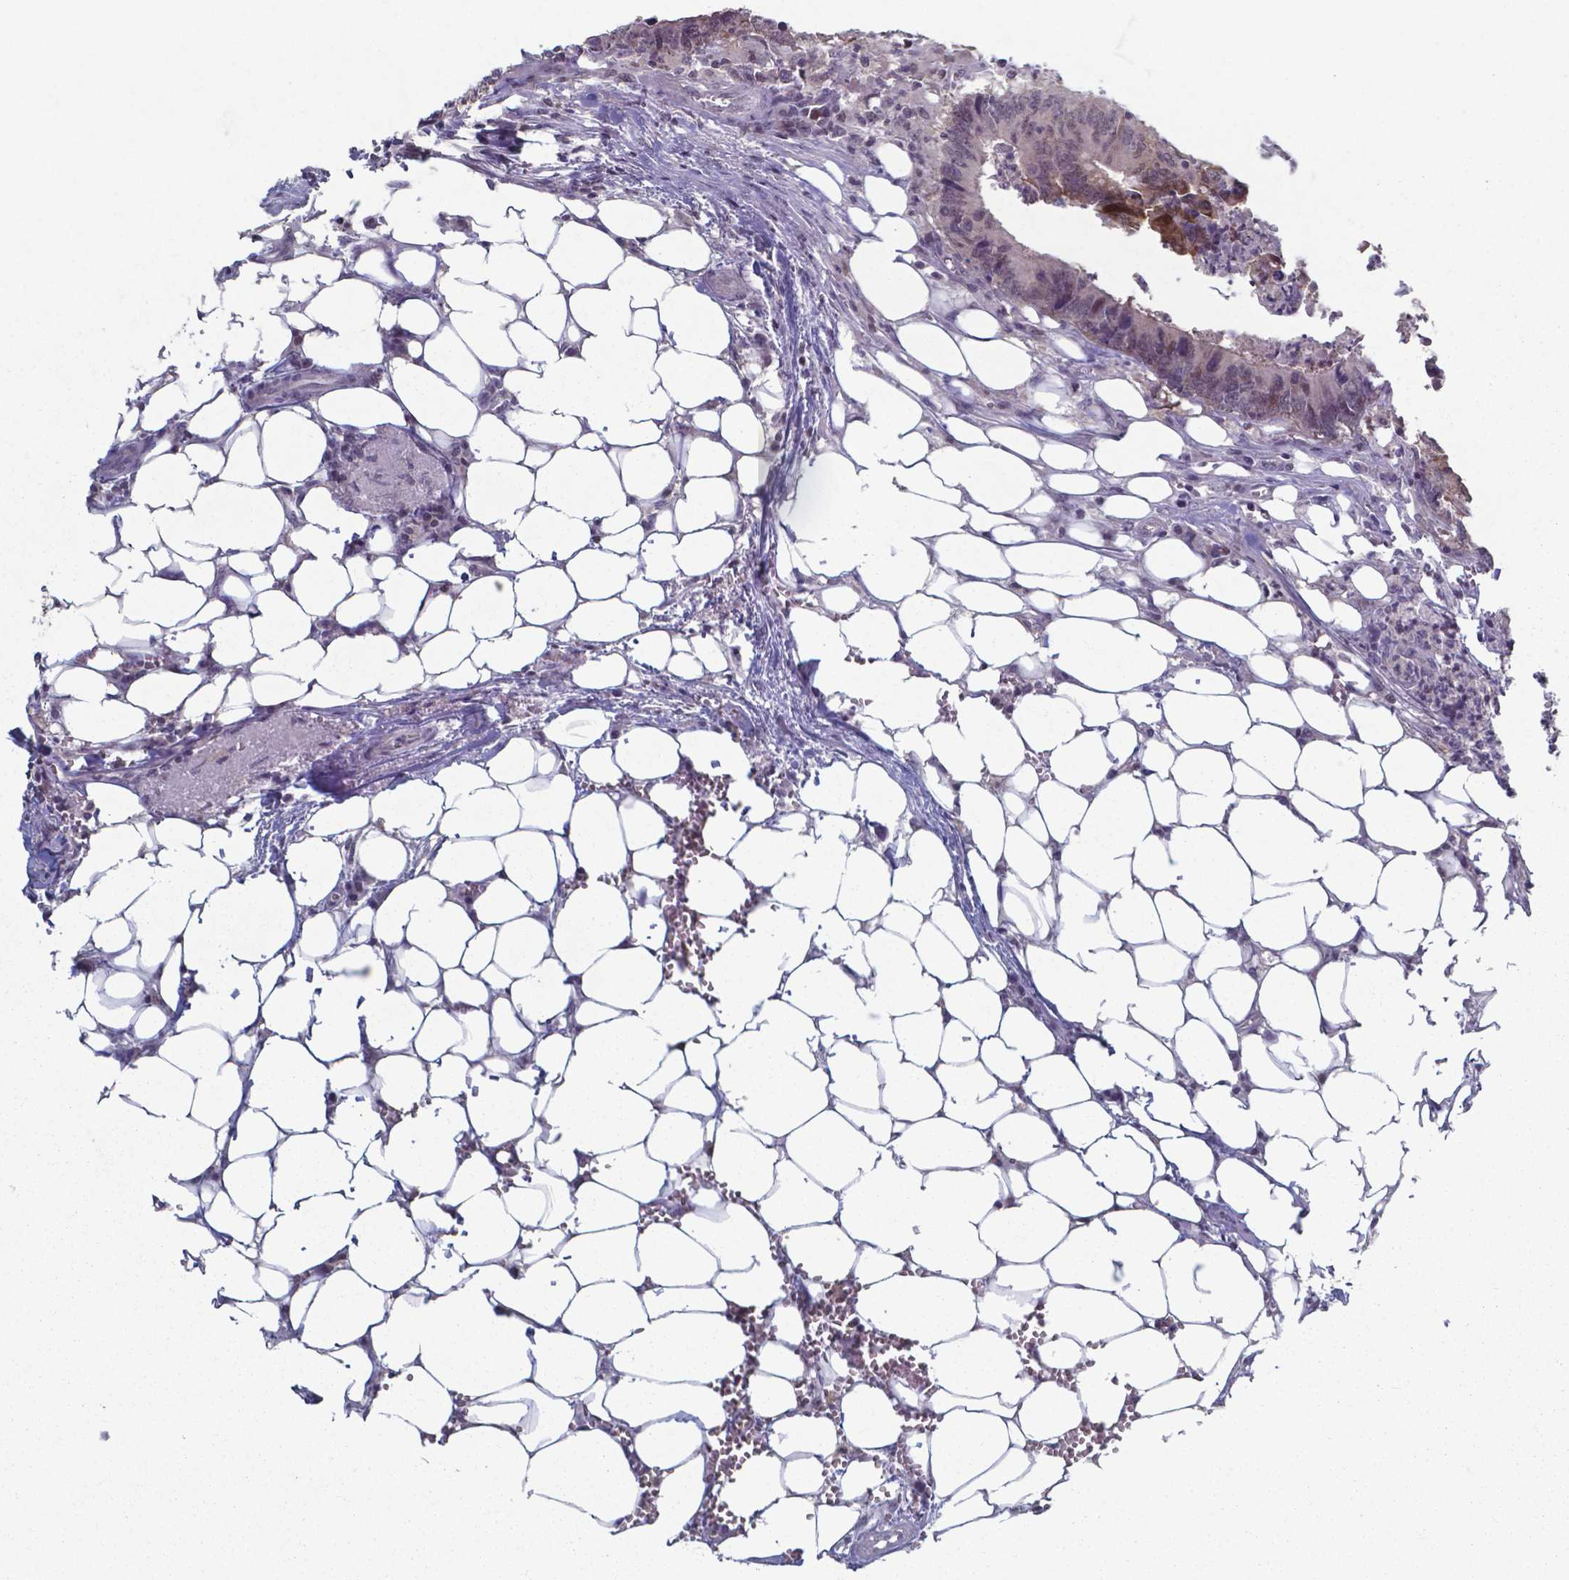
{"staining": {"intensity": "negative", "quantity": "none", "location": "none"}, "tissue": "colorectal cancer", "cell_type": "Tumor cells", "image_type": "cancer", "snomed": [{"axis": "morphology", "description": "Adenocarcinoma, NOS"}, {"axis": "topography", "description": "Colon"}], "caption": "Immunohistochemical staining of human adenocarcinoma (colorectal) exhibits no significant expression in tumor cells.", "gene": "TDP2", "patient": {"sex": "female", "age": 82}}